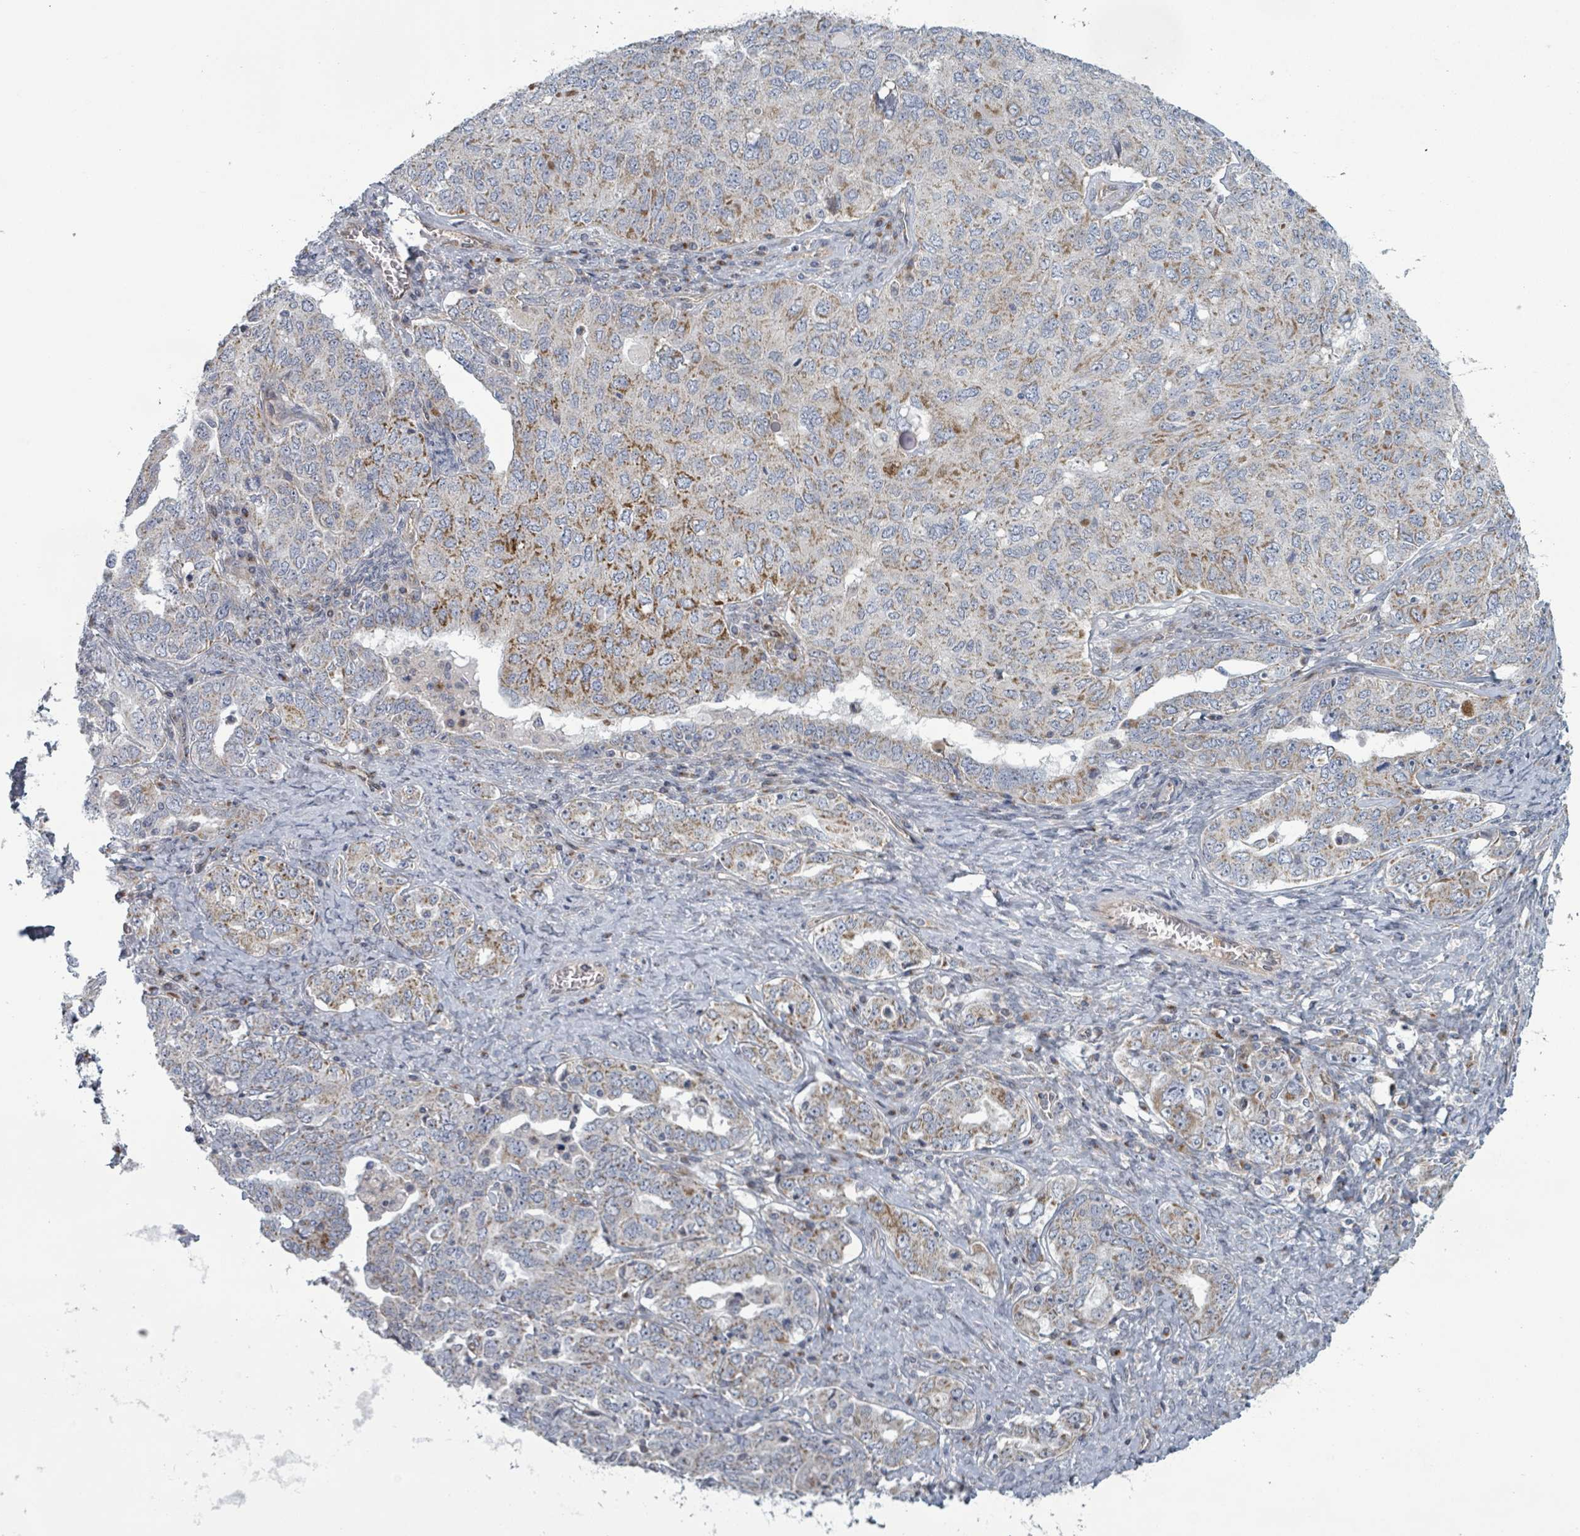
{"staining": {"intensity": "moderate", "quantity": "25%-75%", "location": "cytoplasmic/membranous"}, "tissue": "ovarian cancer", "cell_type": "Tumor cells", "image_type": "cancer", "snomed": [{"axis": "morphology", "description": "Carcinoma, endometroid"}, {"axis": "topography", "description": "Ovary"}], "caption": "About 25%-75% of tumor cells in endometroid carcinoma (ovarian) exhibit moderate cytoplasmic/membranous protein staining as visualized by brown immunohistochemical staining.", "gene": "FKBP1A", "patient": {"sex": "female", "age": 62}}